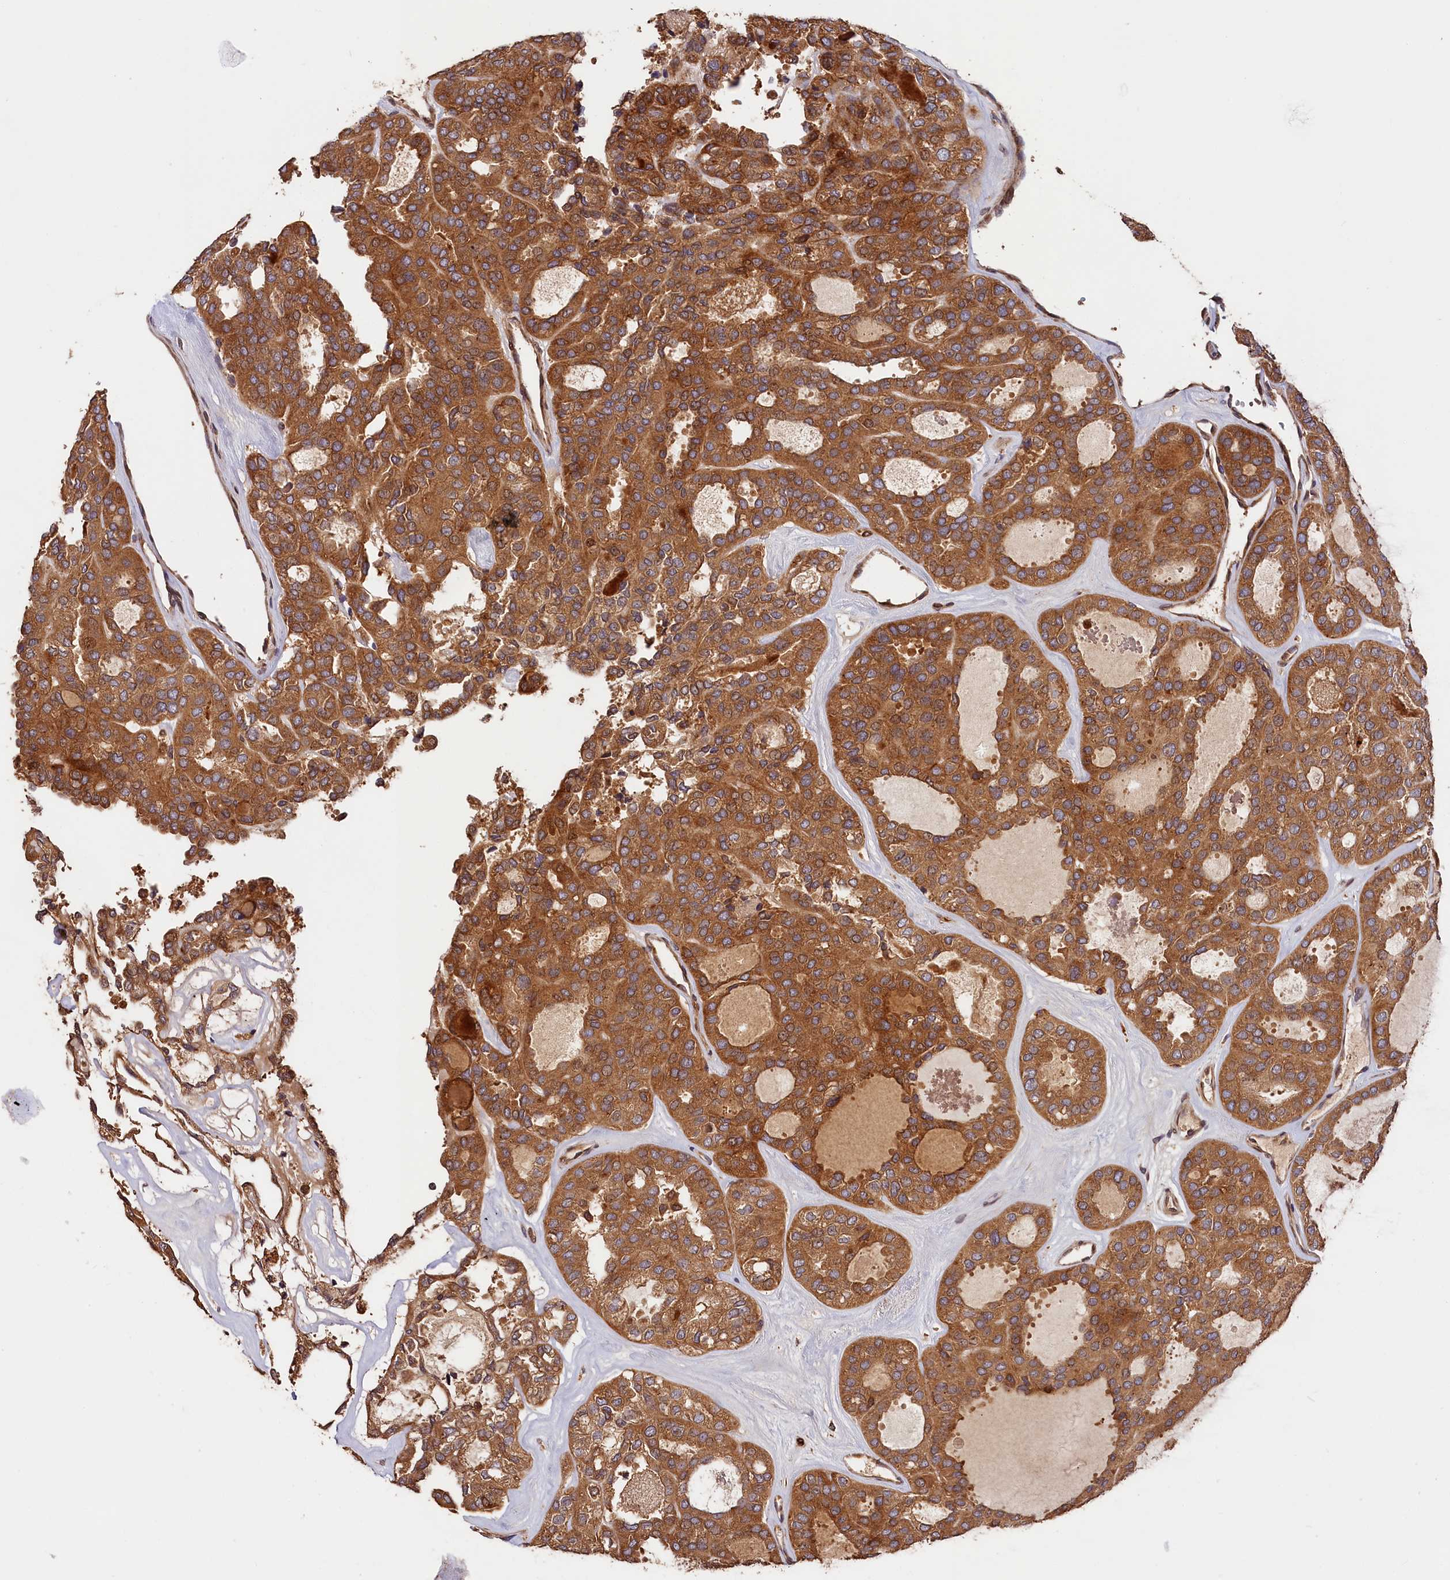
{"staining": {"intensity": "strong", "quantity": ">75%", "location": "cytoplasmic/membranous"}, "tissue": "thyroid cancer", "cell_type": "Tumor cells", "image_type": "cancer", "snomed": [{"axis": "morphology", "description": "Follicular adenoma carcinoma, NOS"}, {"axis": "topography", "description": "Thyroid gland"}], "caption": "This is a photomicrograph of immunohistochemistry (IHC) staining of thyroid cancer (follicular adenoma carcinoma), which shows strong positivity in the cytoplasmic/membranous of tumor cells.", "gene": "HMOX2", "patient": {"sex": "male", "age": 75}}